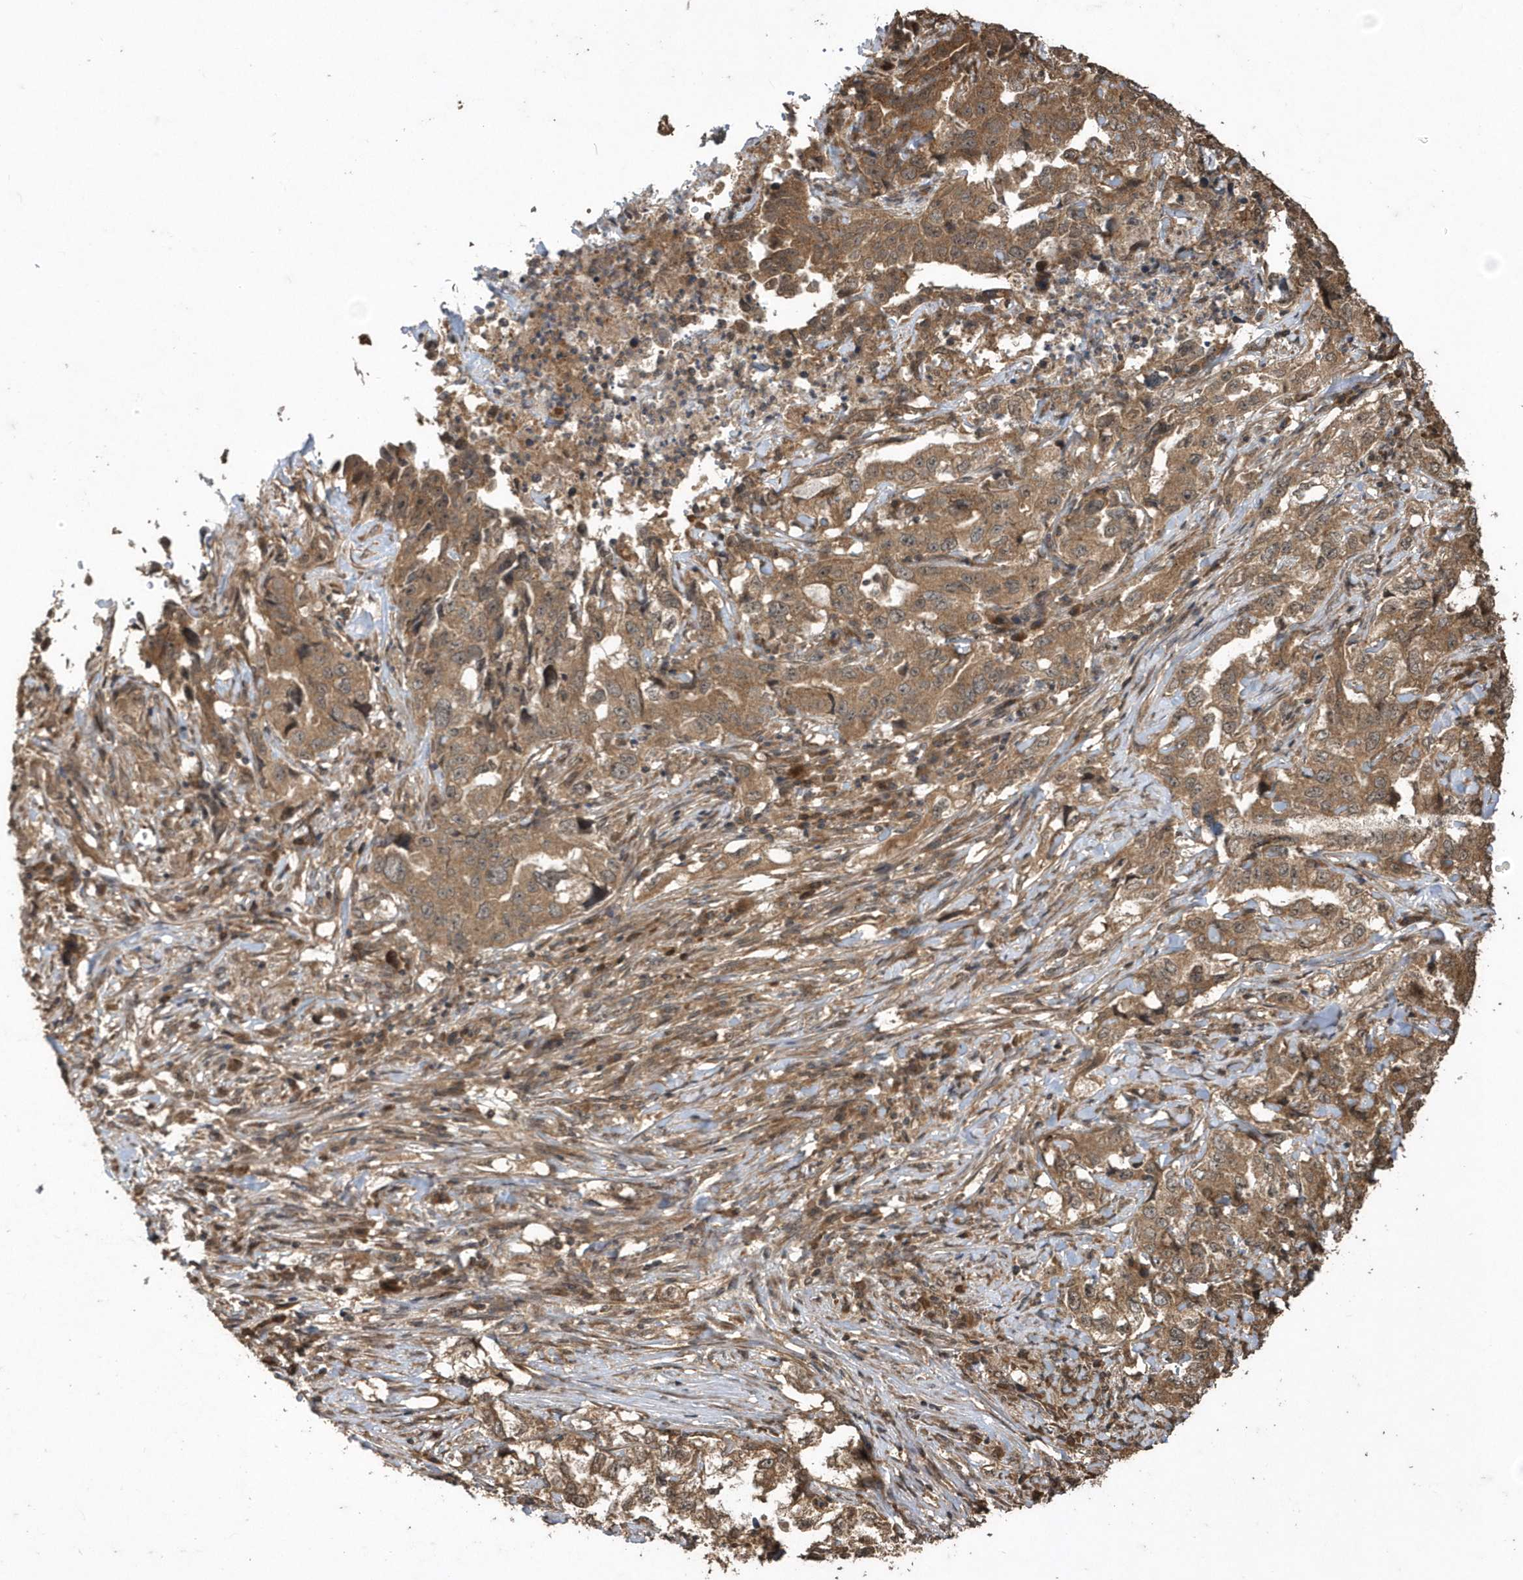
{"staining": {"intensity": "moderate", "quantity": ">75%", "location": "cytoplasmic/membranous"}, "tissue": "lung cancer", "cell_type": "Tumor cells", "image_type": "cancer", "snomed": [{"axis": "morphology", "description": "Adenocarcinoma, NOS"}, {"axis": "topography", "description": "Lung"}], "caption": "Tumor cells display medium levels of moderate cytoplasmic/membranous staining in approximately >75% of cells in human lung cancer (adenocarcinoma).", "gene": "WASHC5", "patient": {"sex": "female", "age": 51}}